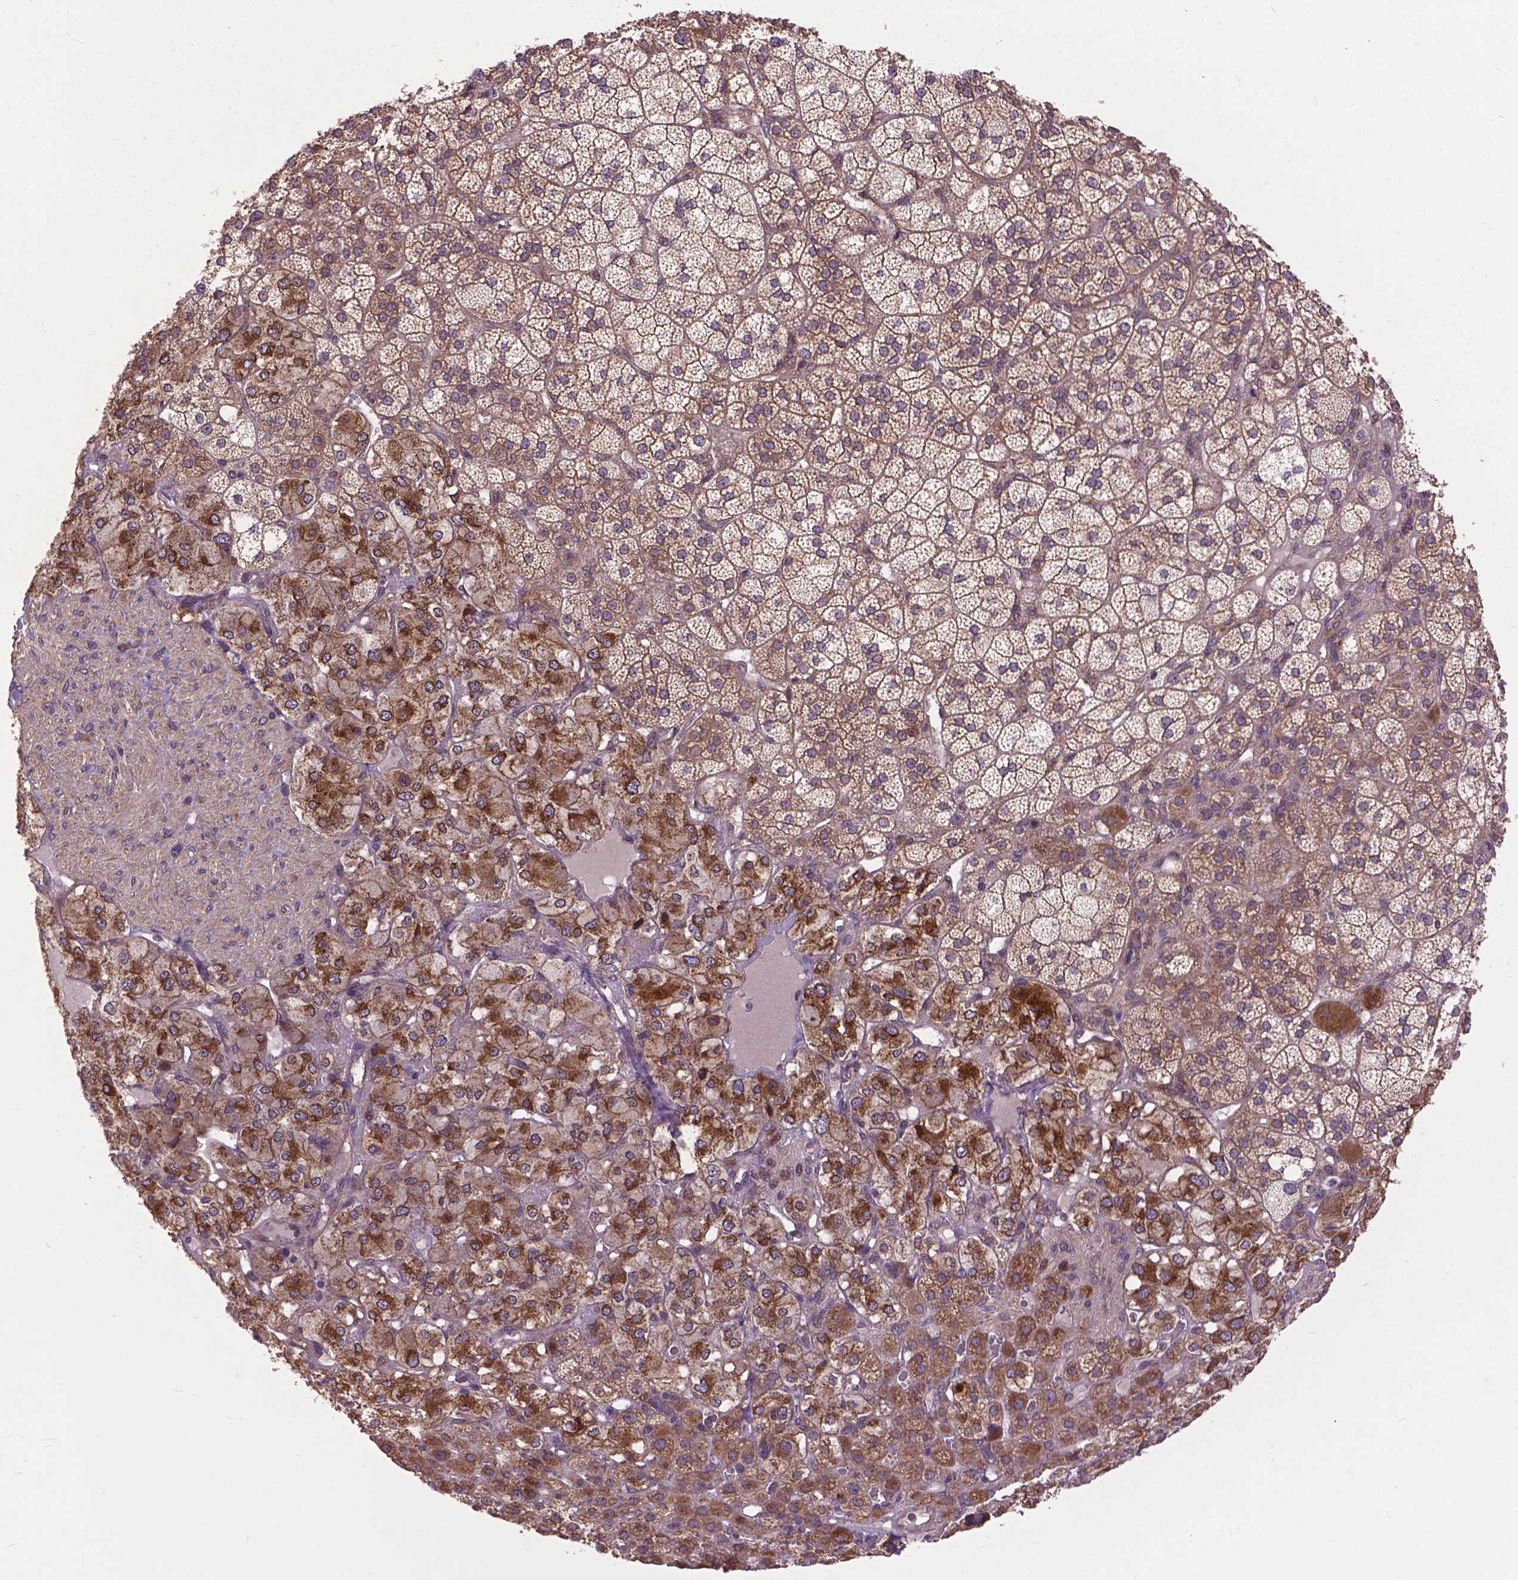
{"staining": {"intensity": "moderate", "quantity": ">75%", "location": "cytoplasmic/membranous"}, "tissue": "adrenal gland", "cell_type": "Glandular cells", "image_type": "normal", "snomed": [{"axis": "morphology", "description": "Normal tissue, NOS"}, {"axis": "topography", "description": "Adrenal gland"}], "caption": "A brown stain shows moderate cytoplasmic/membranous staining of a protein in glandular cells of benign adrenal gland. Immunohistochemistry (ihc) stains the protein of interest in brown and the nuclei are stained blue.", "gene": "ZNF616", "patient": {"sex": "female", "age": 60}}